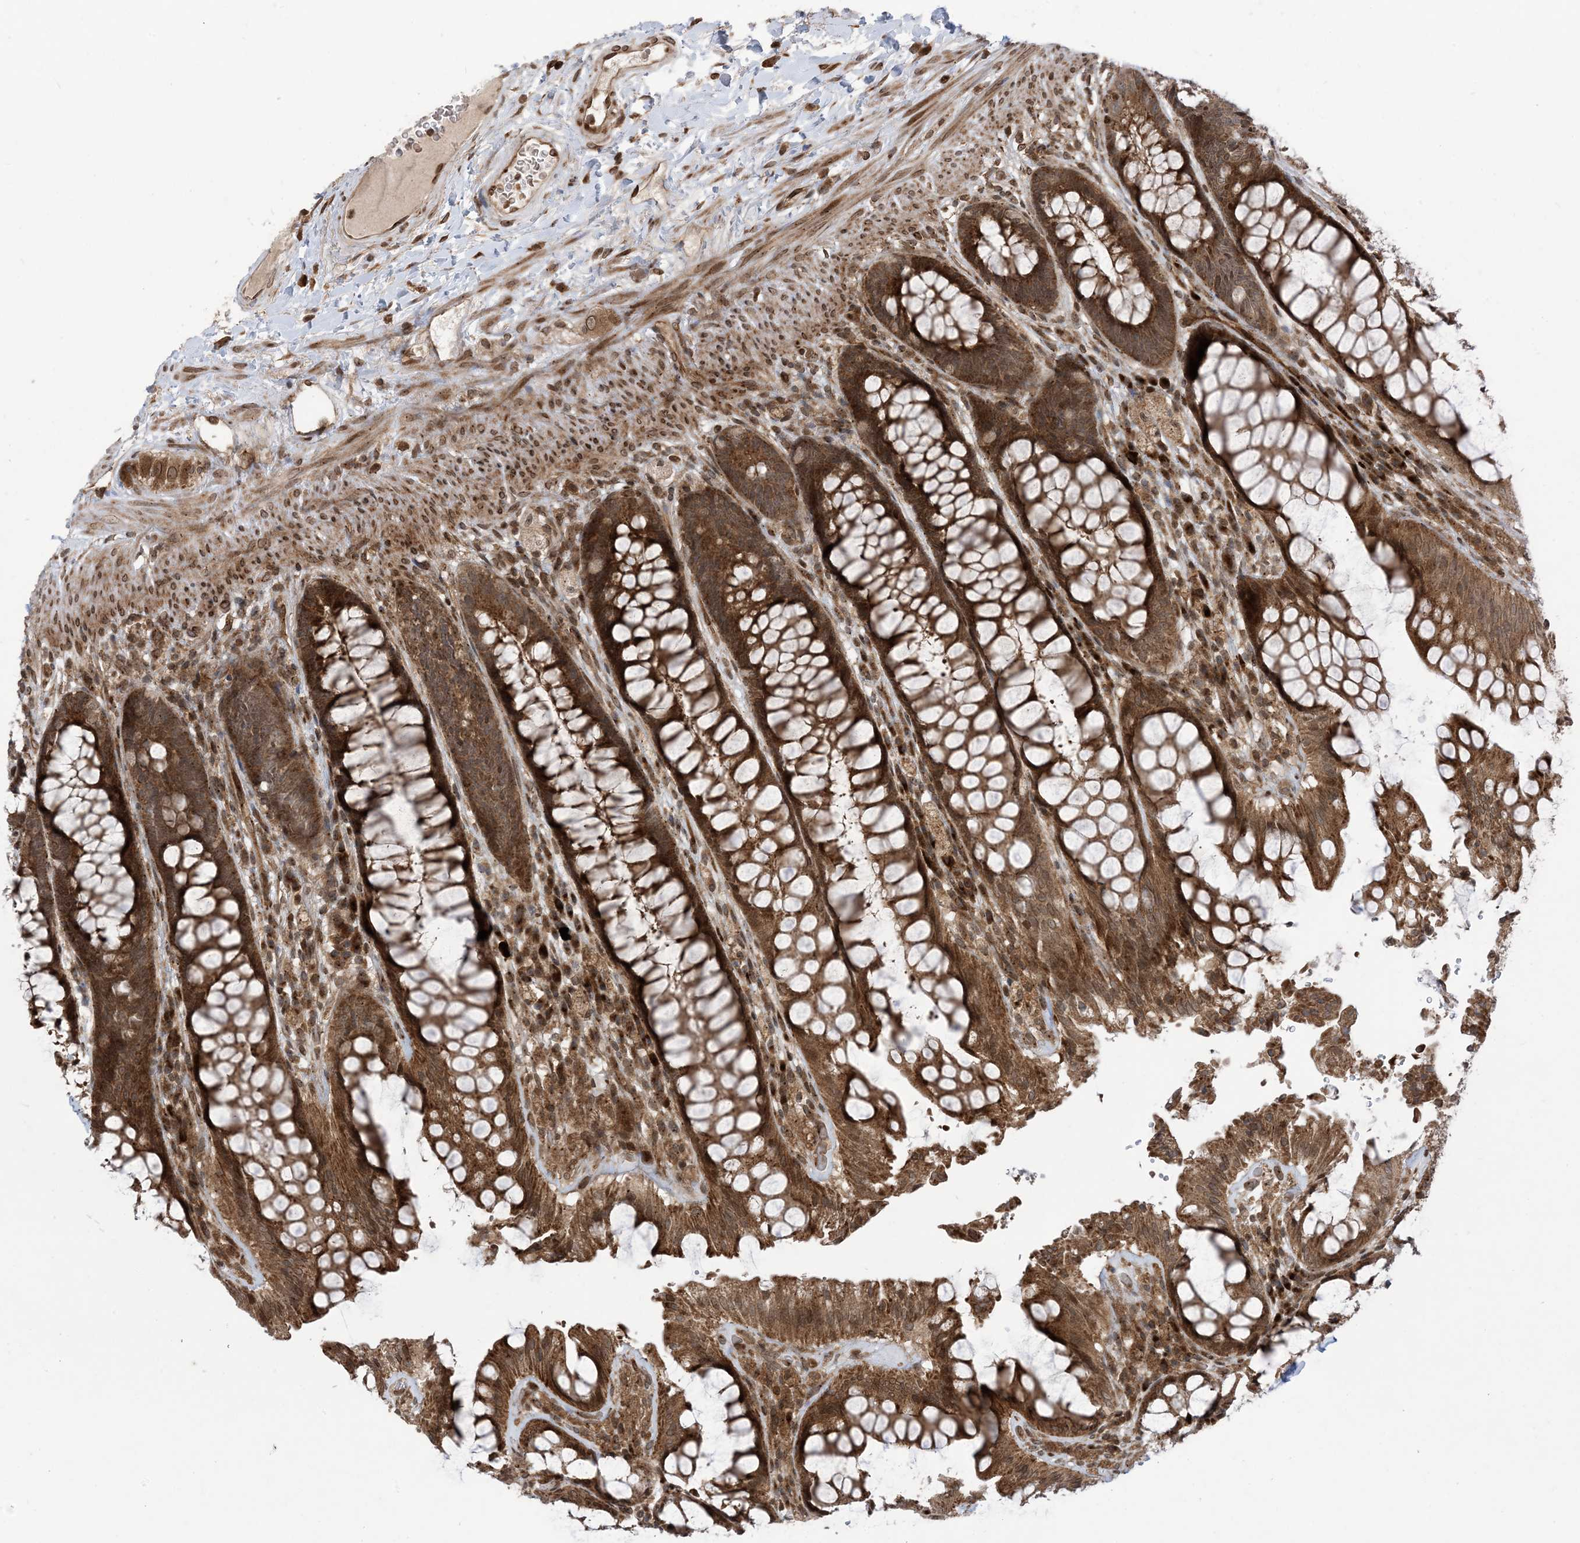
{"staining": {"intensity": "strong", "quantity": ">75%", "location": "cytoplasmic/membranous"}, "tissue": "rectum", "cell_type": "Glandular cells", "image_type": "normal", "snomed": [{"axis": "morphology", "description": "Normal tissue, NOS"}, {"axis": "topography", "description": "Rectum"}], "caption": "Protein staining of benign rectum reveals strong cytoplasmic/membranous positivity in approximately >75% of glandular cells.", "gene": "CASP4", "patient": {"sex": "female", "age": 46}}